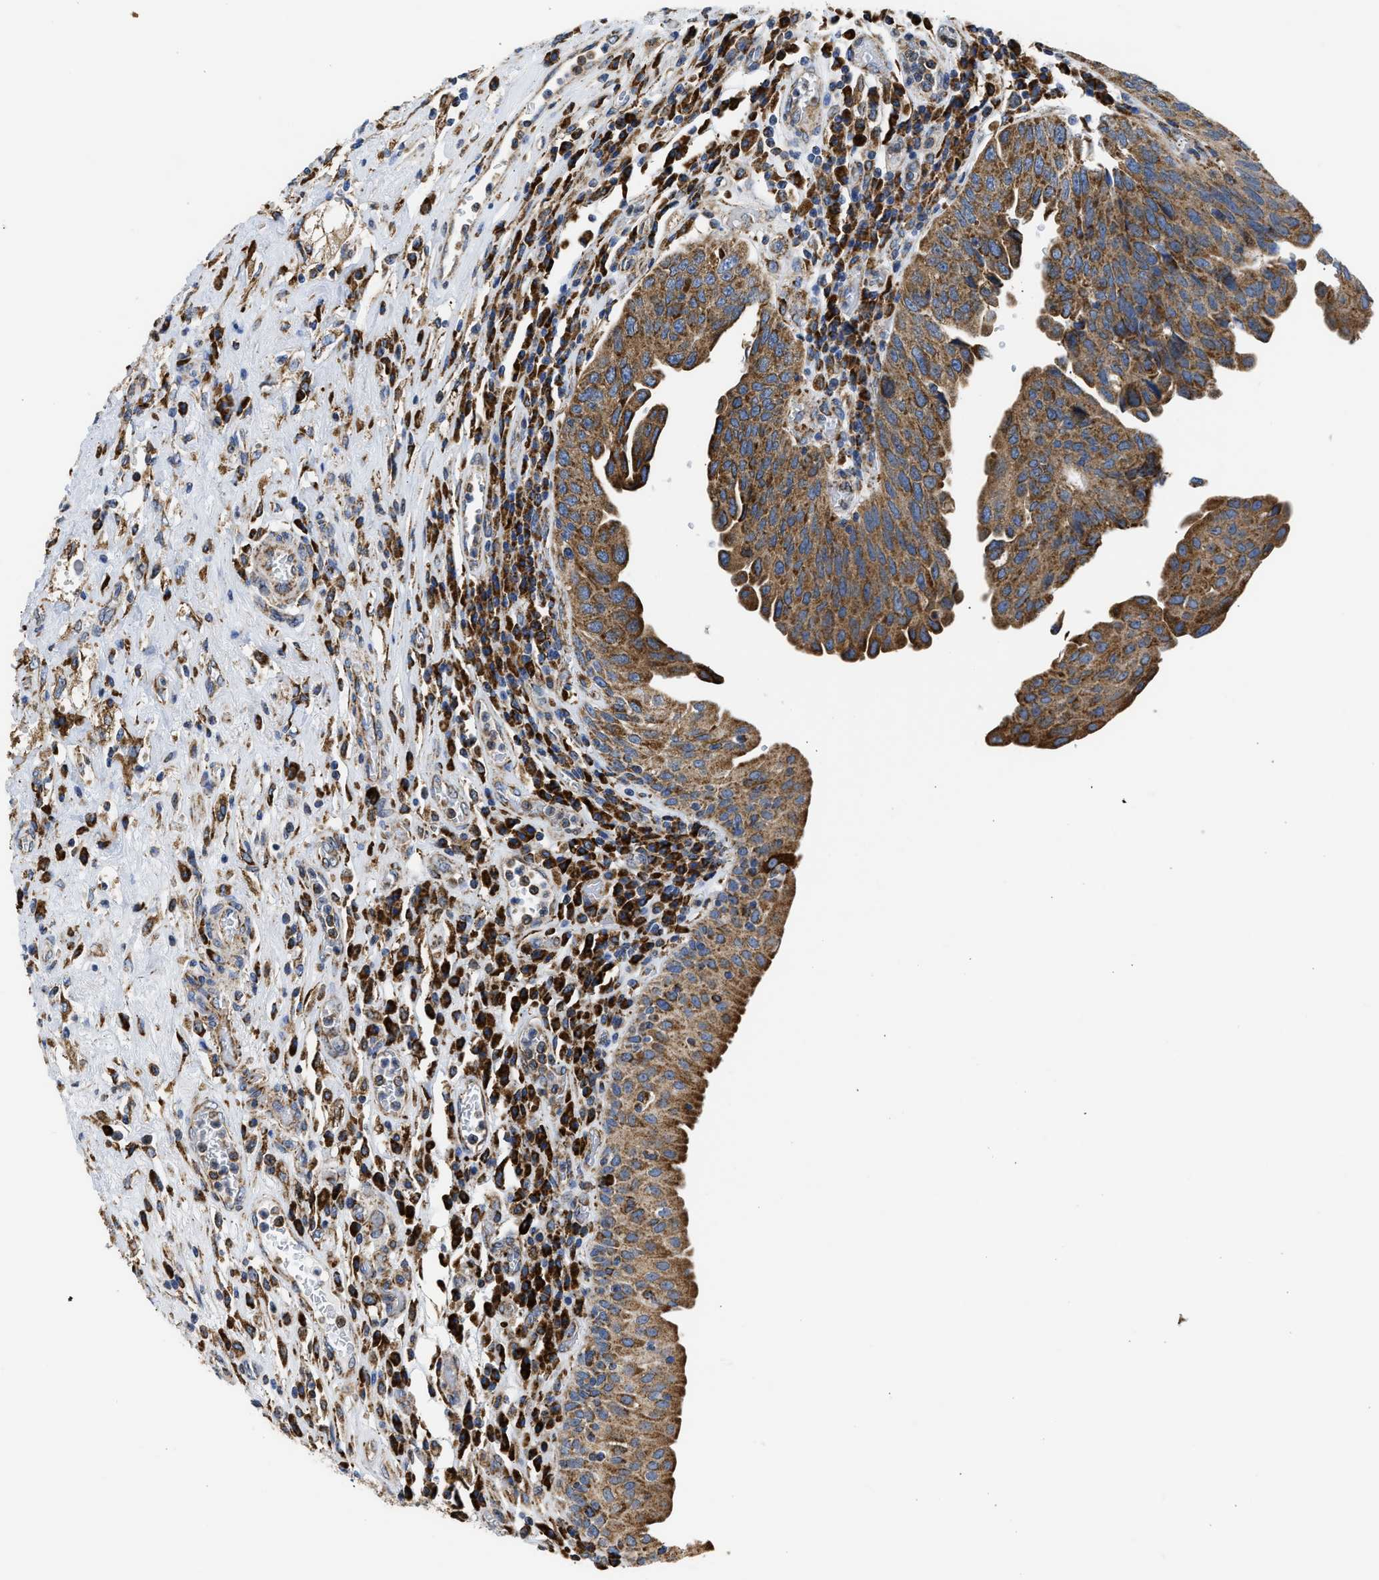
{"staining": {"intensity": "moderate", "quantity": ">75%", "location": "cytoplasmic/membranous"}, "tissue": "urothelial cancer", "cell_type": "Tumor cells", "image_type": "cancer", "snomed": [{"axis": "morphology", "description": "Urothelial carcinoma, High grade"}, {"axis": "topography", "description": "Urinary bladder"}], "caption": "Protein staining reveals moderate cytoplasmic/membranous expression in about >75% of tumor cells in urothelial cancer.", "gene": "CYCS", "patient": {"sex": "female", "age": 80}}